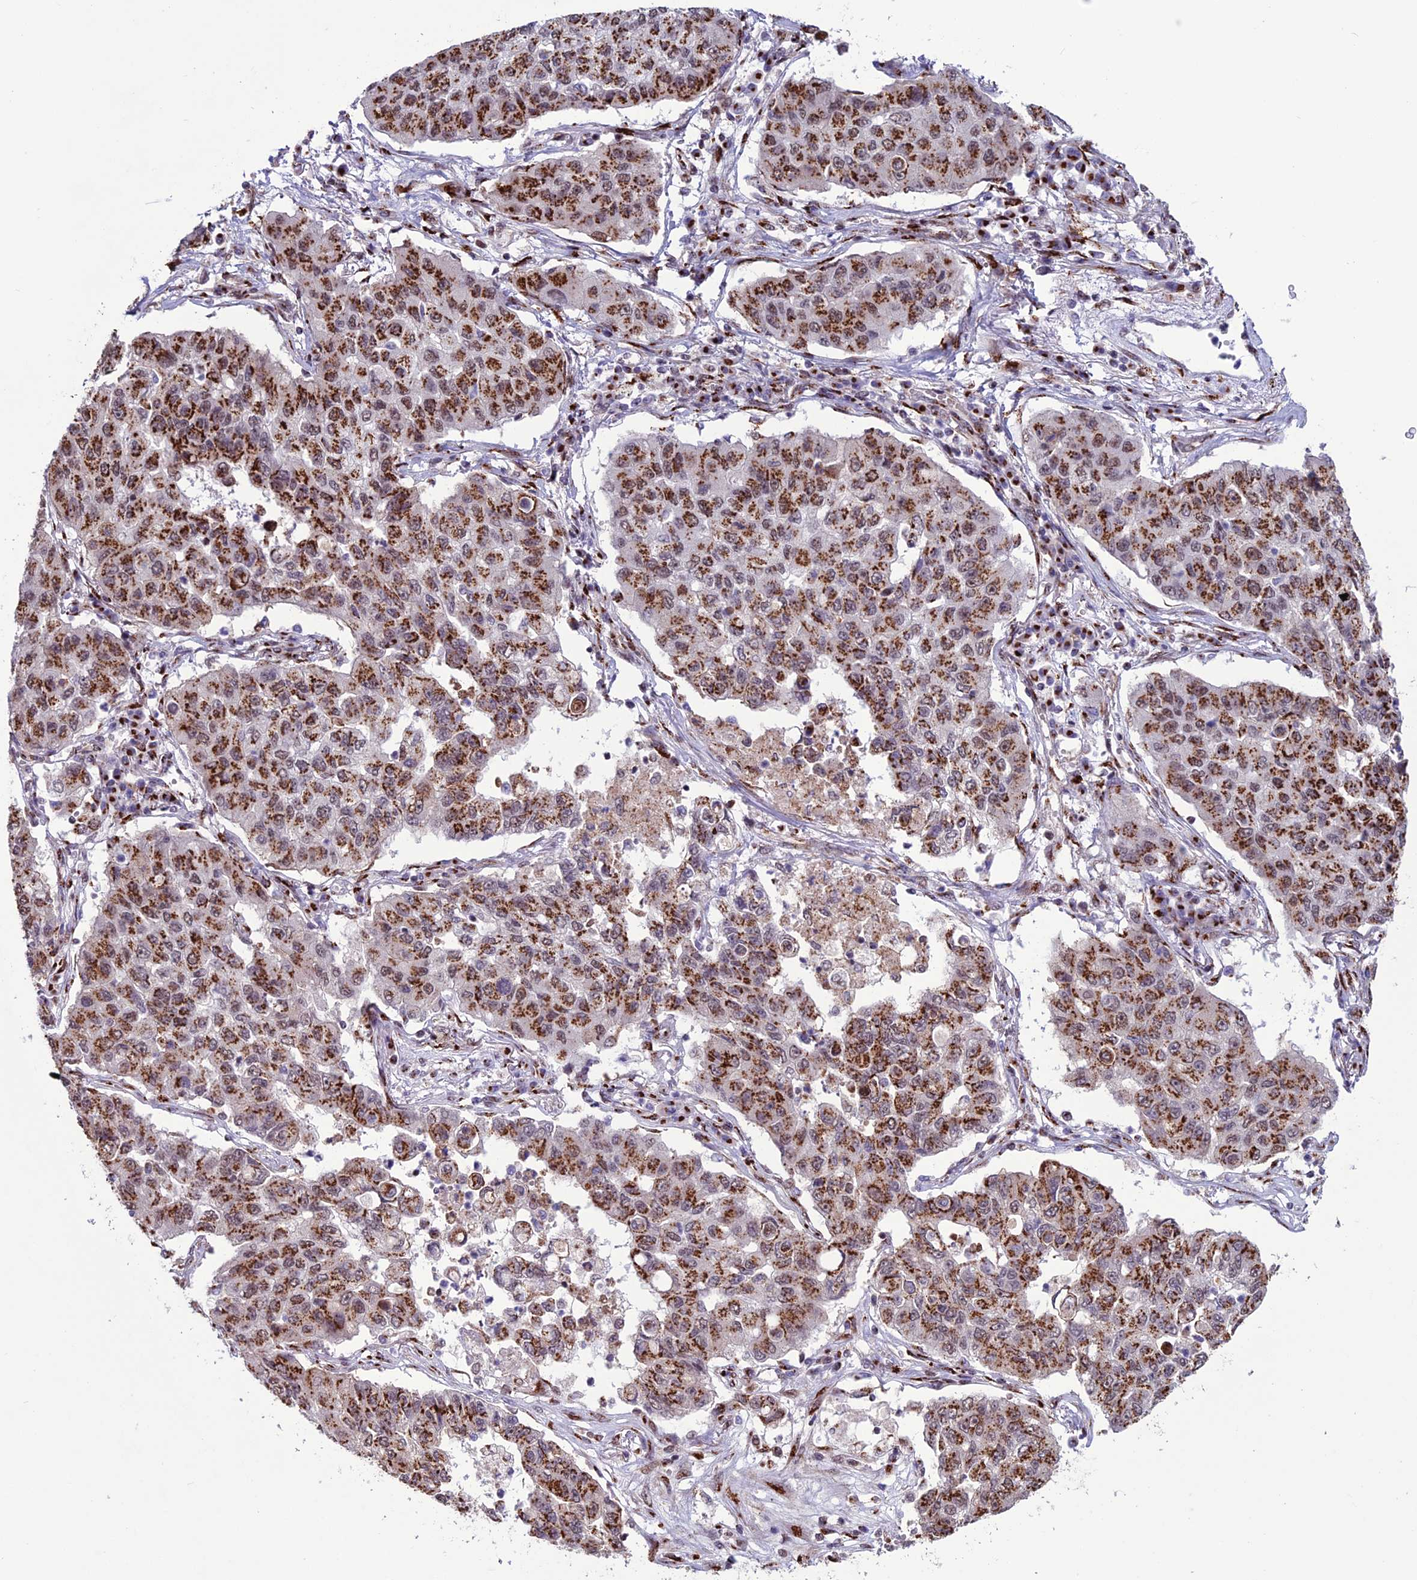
{"staining": {"intensity": "strong", "quantity": ">75%", "location": "cytoplasmic/membranous"}, "tissue": "lung cancer", "cell_type": "Tumor cells", "image_type": "cancer", "snomed": [{"axis": "morphology", "description": "Squamous cell carcinoma, NOS"}, {"axis": "topography", "description": "Lung"}], "caption": "Immunohistochemical staining of human squamous cell carcinoma (lung) exhibits high levels of strong cytoplasmic/membranous expression in about >75% of tumor cells.", "gene": "PLEKHA4", "patient": {"sex": "male", "age": 74}}